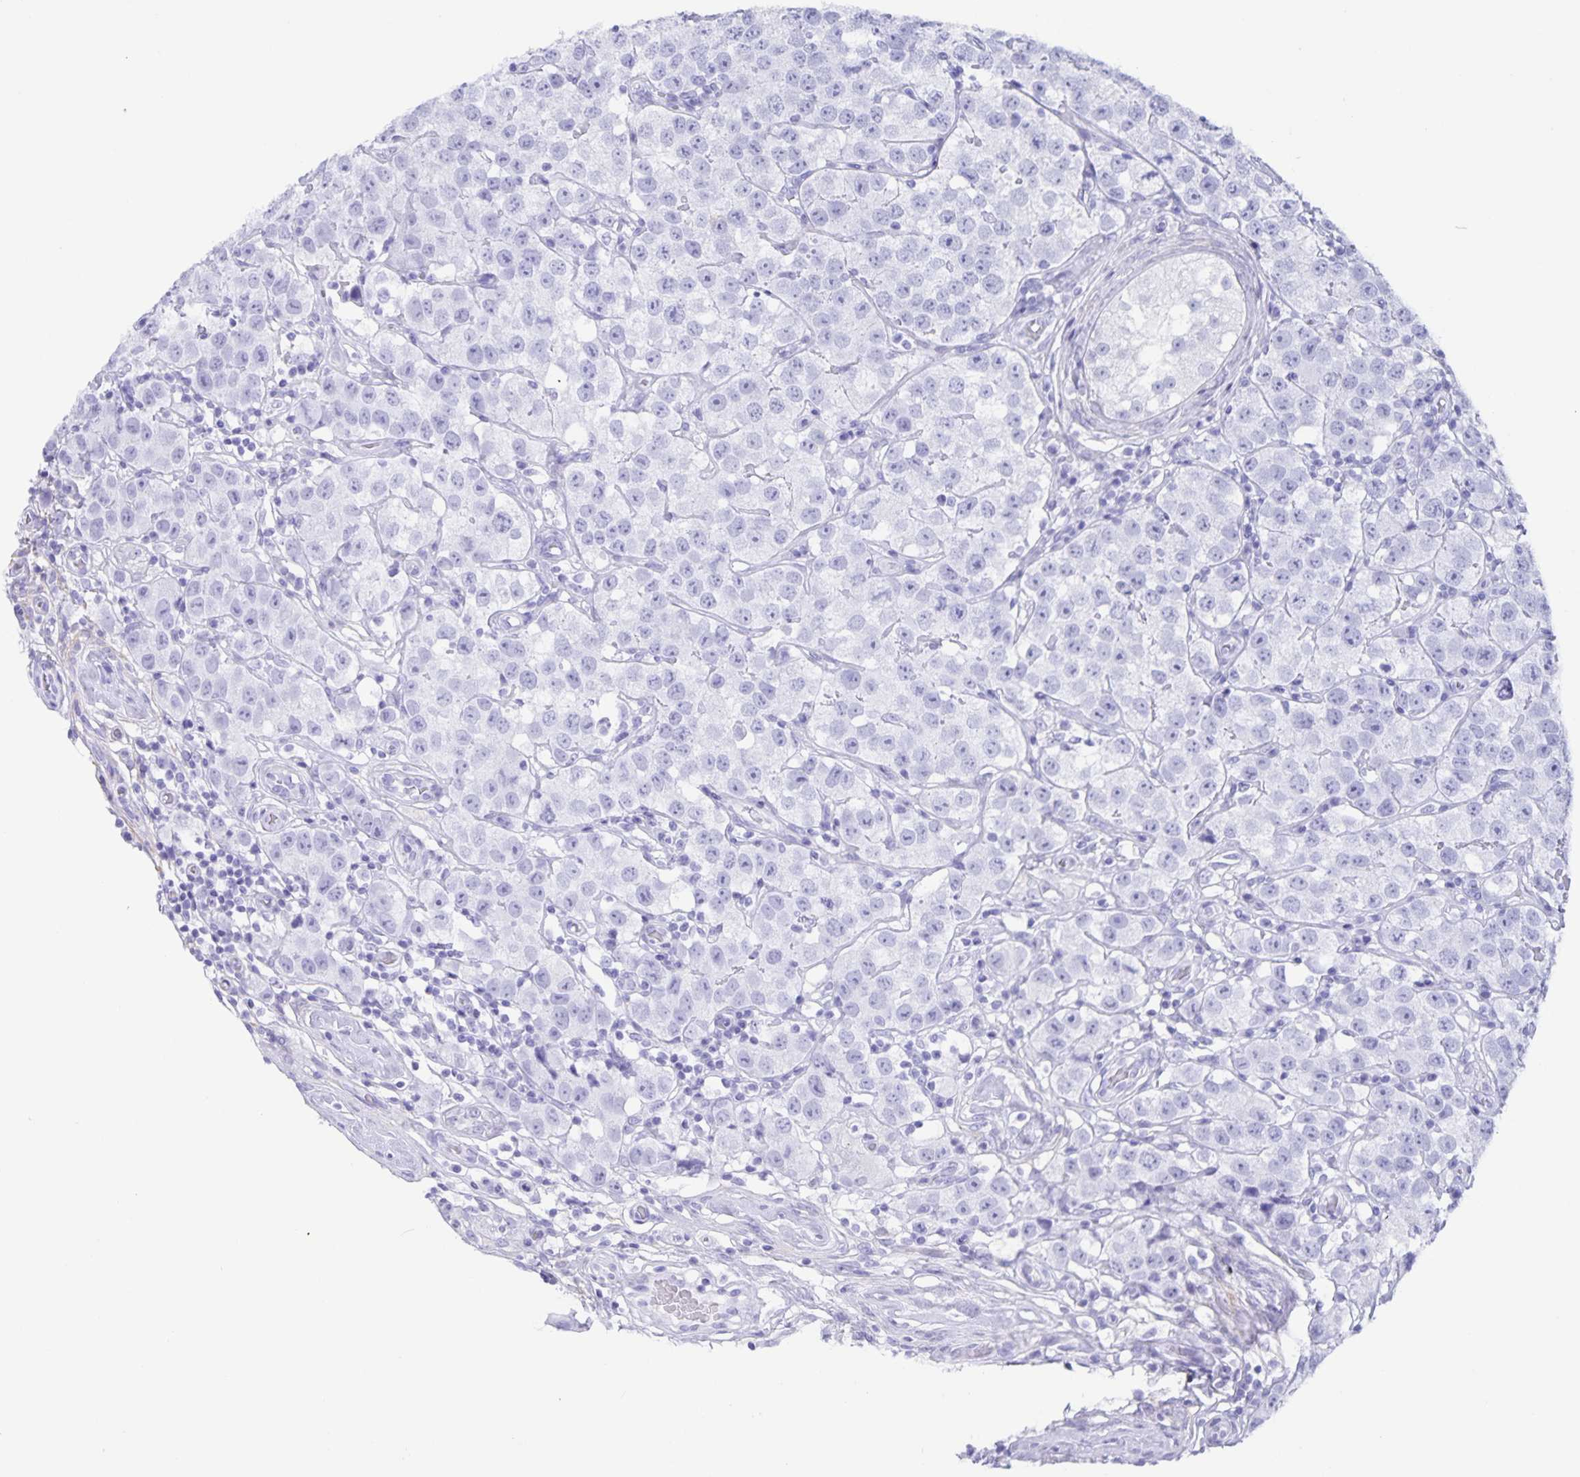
{"staining": {"intensity": "negative", "quantity": "none", "location": "none"}, "tissue": "testis cancer", "cell_type": "Tumor cells", "image_type": "cancer", "snomed": [{"axis": "morphology", "description": "Seminoma, NOS"}, {"axis": "topography", "description": "Testis"}], "caption": "An IHC photomicrograph of testis cancer (seminoma) is shown. There is no staining in tumor cells of testis cancer (seminoma).", "gene": "AQP4", "patient": {"sex": "male", "age": 34}}